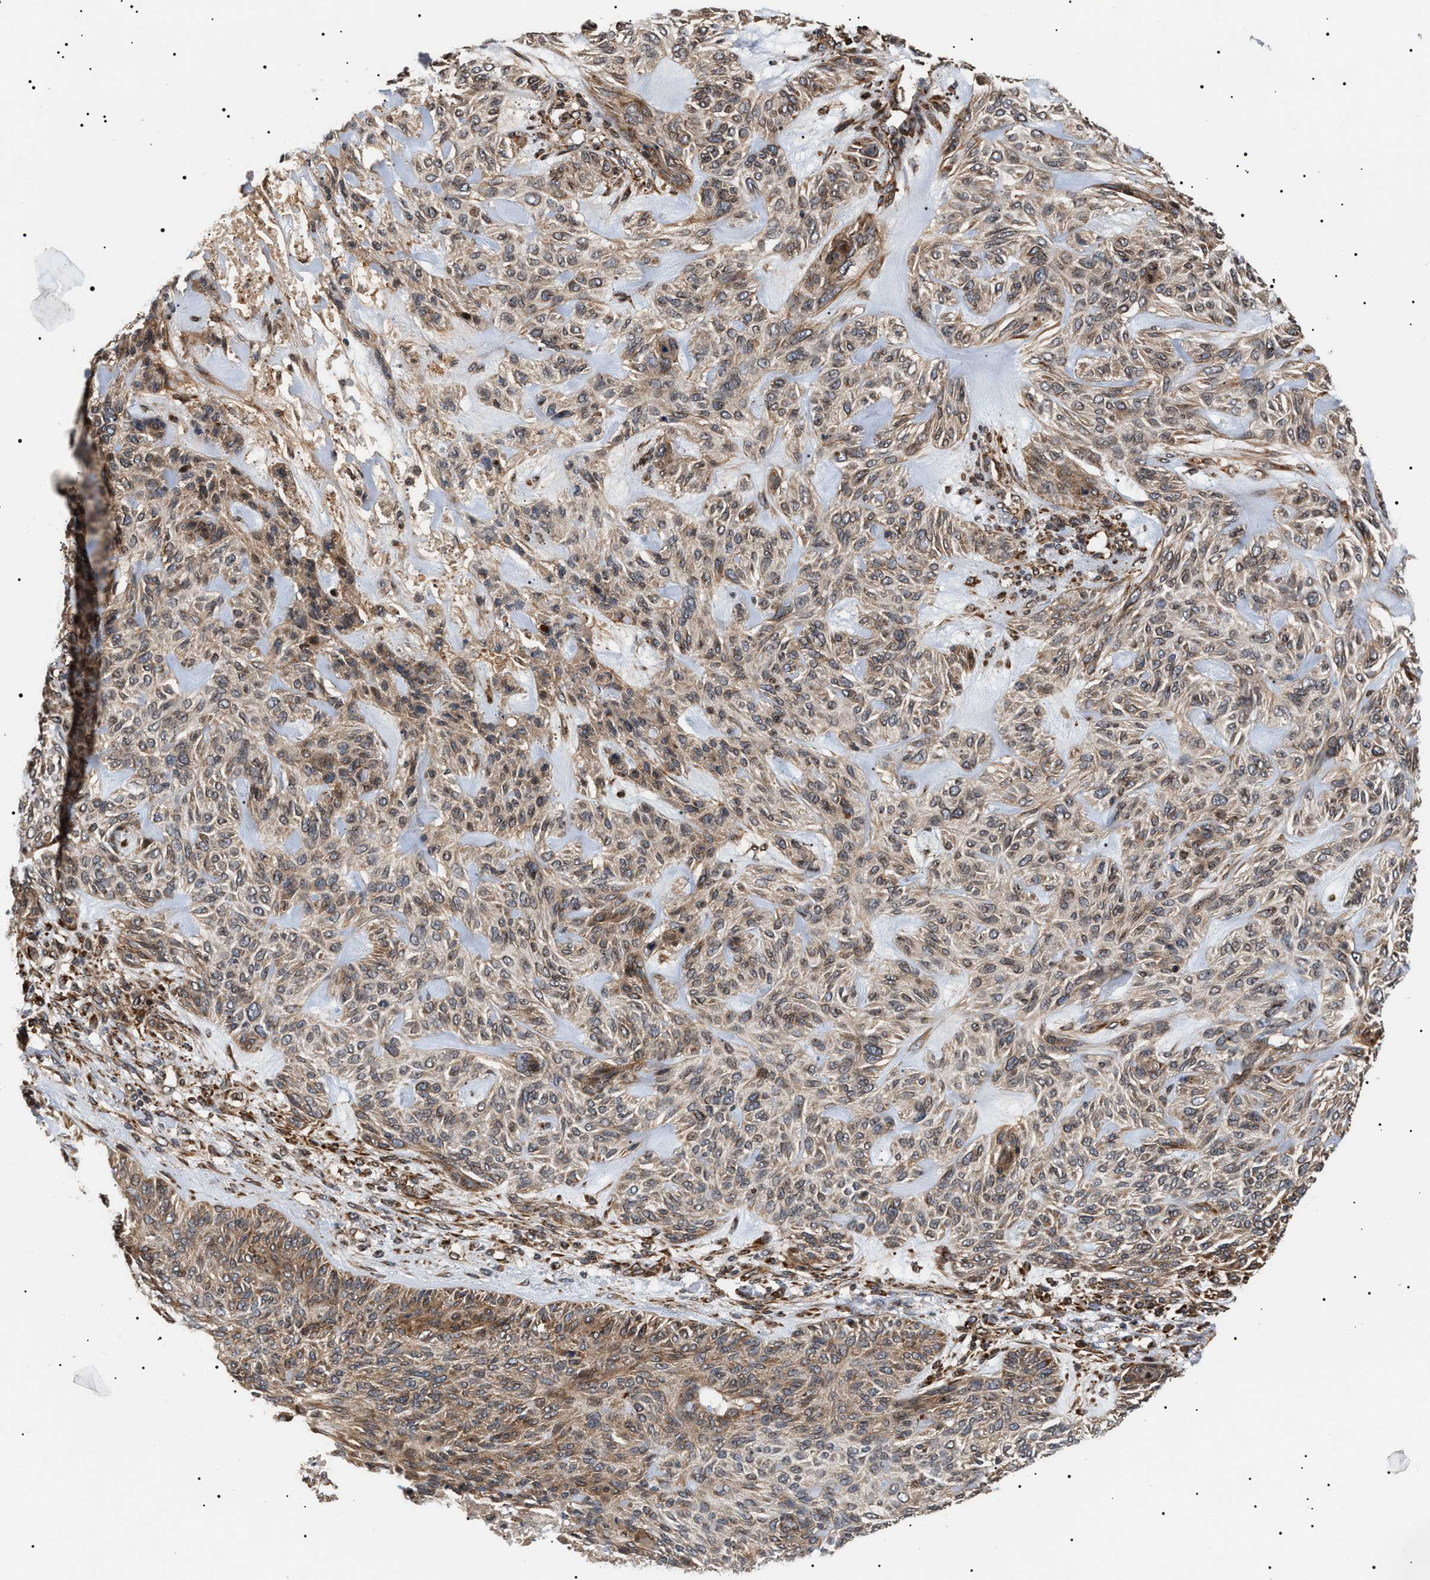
{"staining": {"intensity": "weak", "quantity": "25%-75%", "location": "cytoplasmic/membranous"}, "tissue": "skin cancer", "cell_type": "Tumor cells", "image_type": "cancer", "snomed": [{"axis": "morphology", "description": "Basal cell carcinoma"}, {"axis": "topography", "description": "Skin"}], "caption": "About 25%-75% of tumor cells in skin basal cell carcinoma exhibit weak cytoplasmic/membranous protein expression as visualized by brown immunohistochemical staining.", "gene": "ZBTB26", "patient": {"sex": "male", "age": 55}}